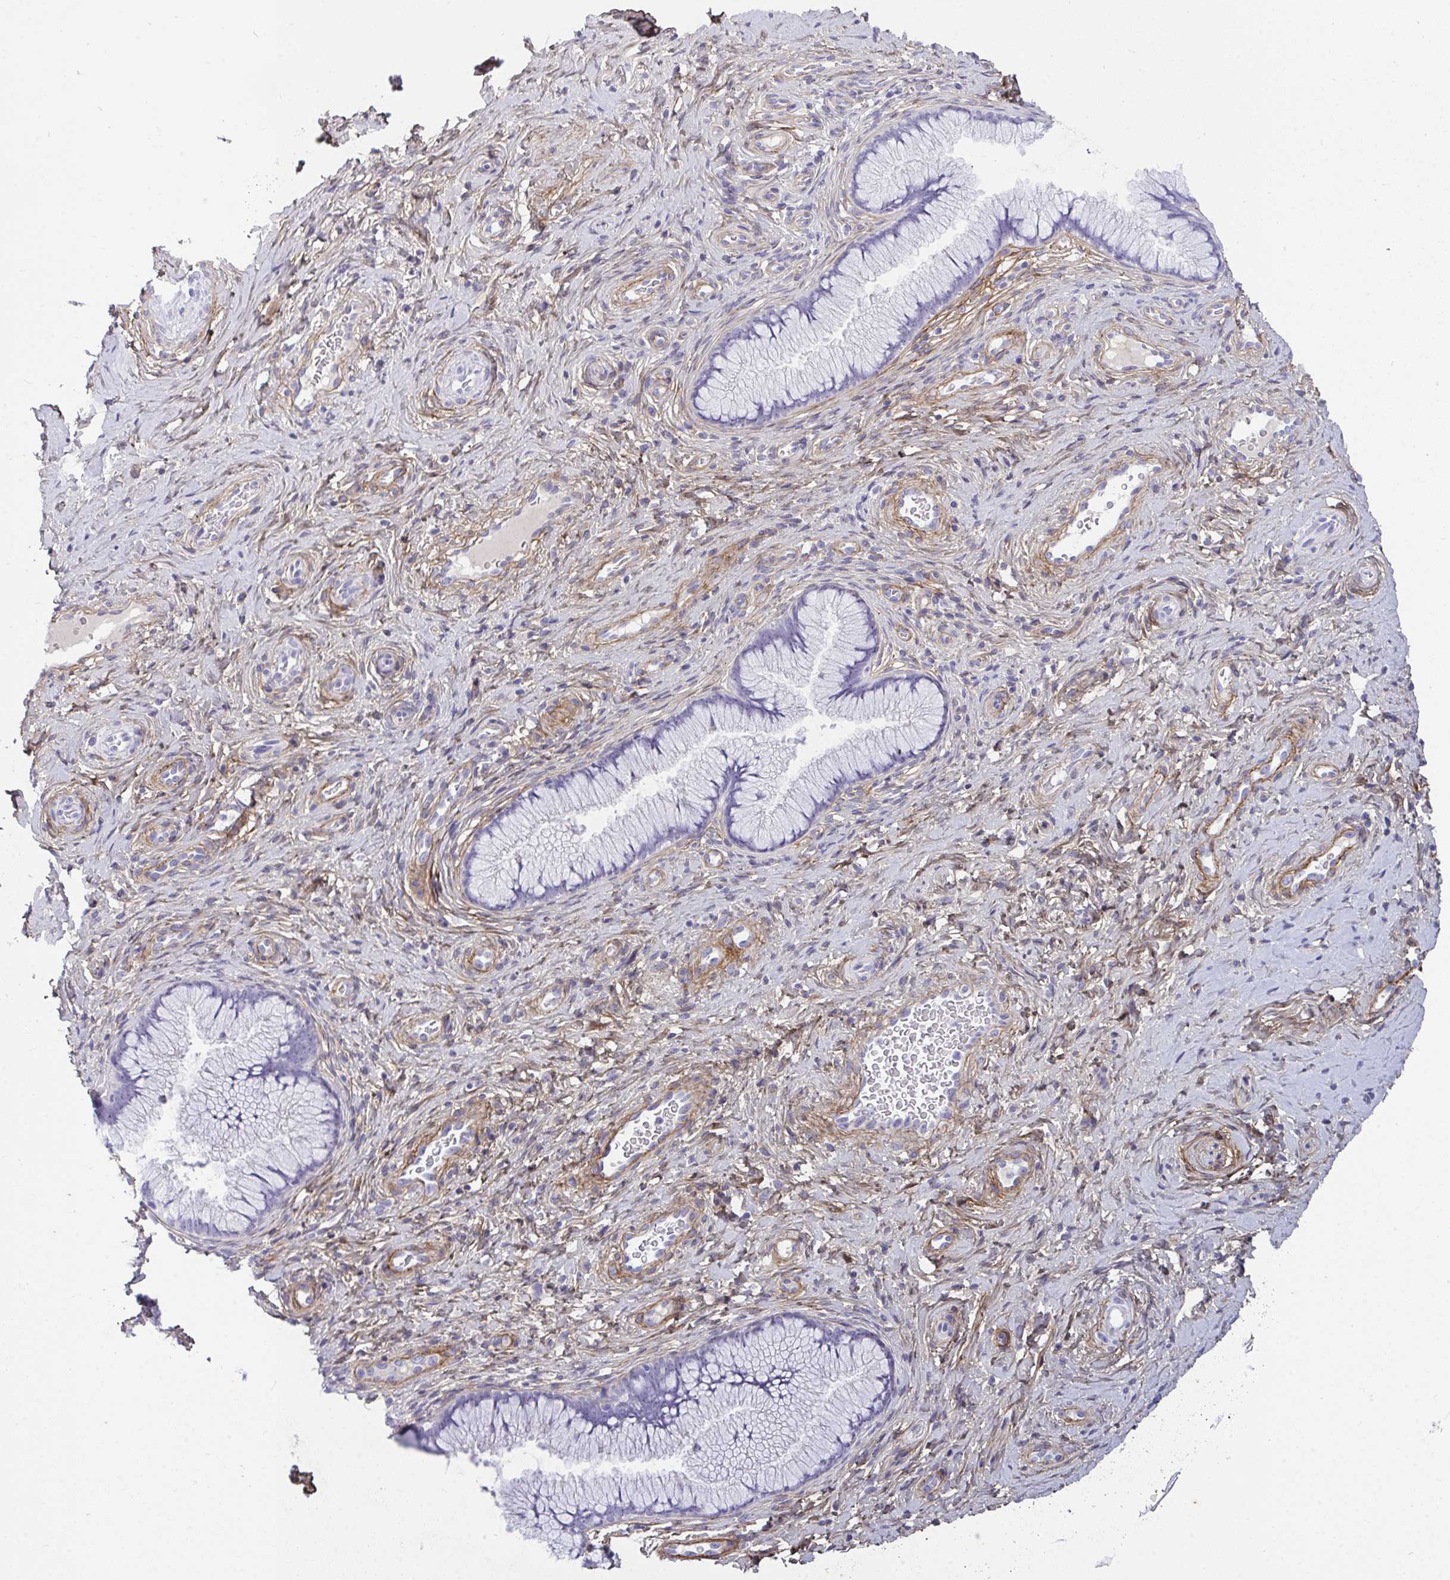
{"staining": {"intensity": "negative", "quantity": "none", "location": "none"}, "tissue": "cervix", "cell_type": "Glandular cells", "image_type": "normal", "snomed": [{"axis": "morphology", "description": "Normal tissue, NOS"}, {"axis": "topography", "description": "Cervix"}], "caption": "Immunohistochemistry image of unremarkable cervix: cervix stained with DAB reveals no significant protein positivity in glandular cells.", "gene": "LHFPL6", "patient": {"sex": "female", "age": 34}}